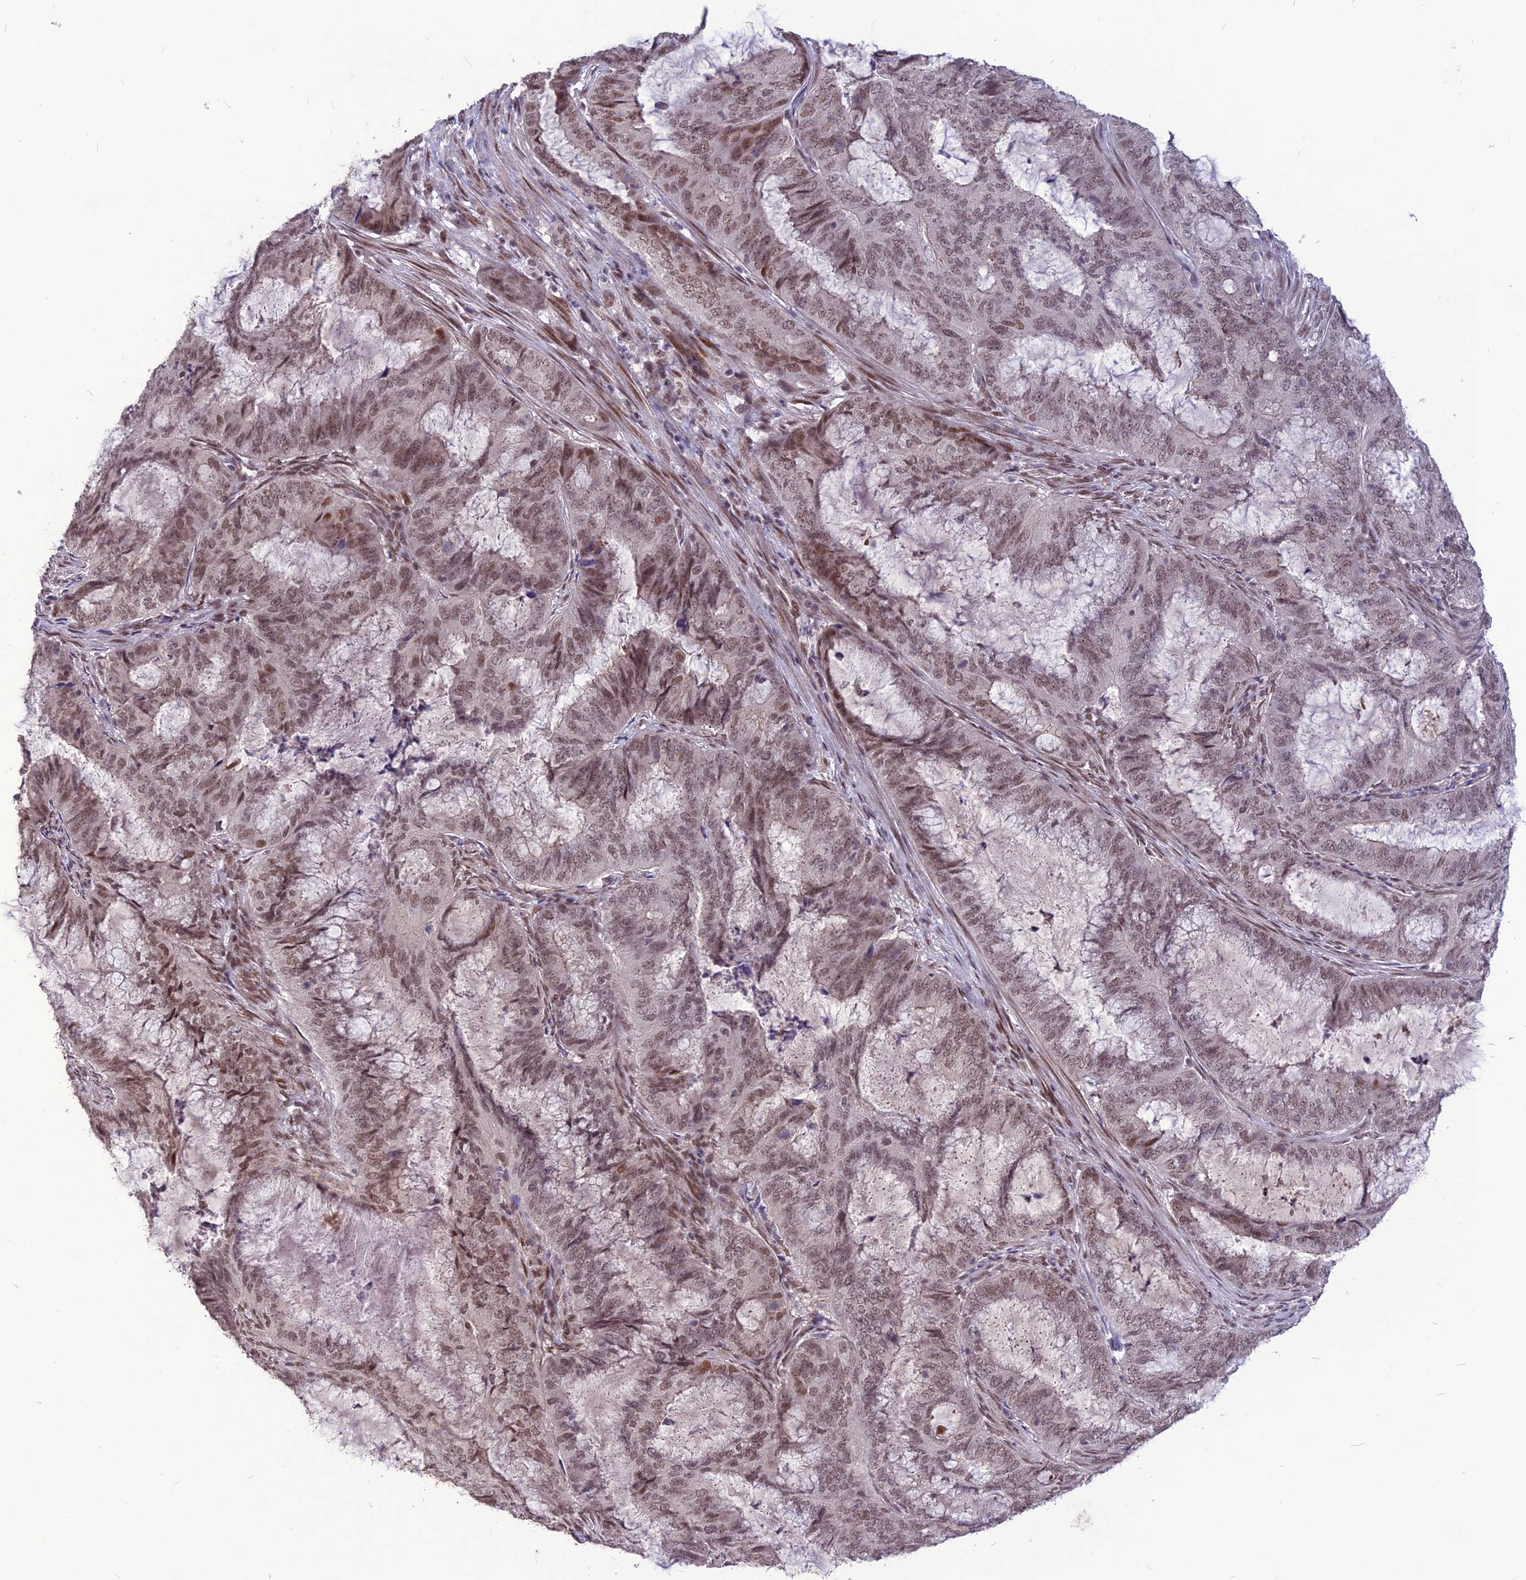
{"staining": {"intensity": "moderate", "quantity": "25%-75%", "location": "nuclear"}, "tissue": "endometrial cancer", "cell_type": "Tumor cells", "image_type": "cancer", "snomed": [{"axis": "morphology", "description": "Adenocarcinoma, NOS"}, {"axis": "topography", "description": "Endometrium"}], "caption": "DAB (3,3'-diaminobenzidine) immunohistochemical staining of human endometrial adenocarcinoma demonstrates moderate nuclear protein positivity in approximately 25%-75% of tumor cells. Ihc stains the protein in brown and the nuclei are stained blue.", "gene": "DIS3", "patient": {"sex": "female", "age": 51}}